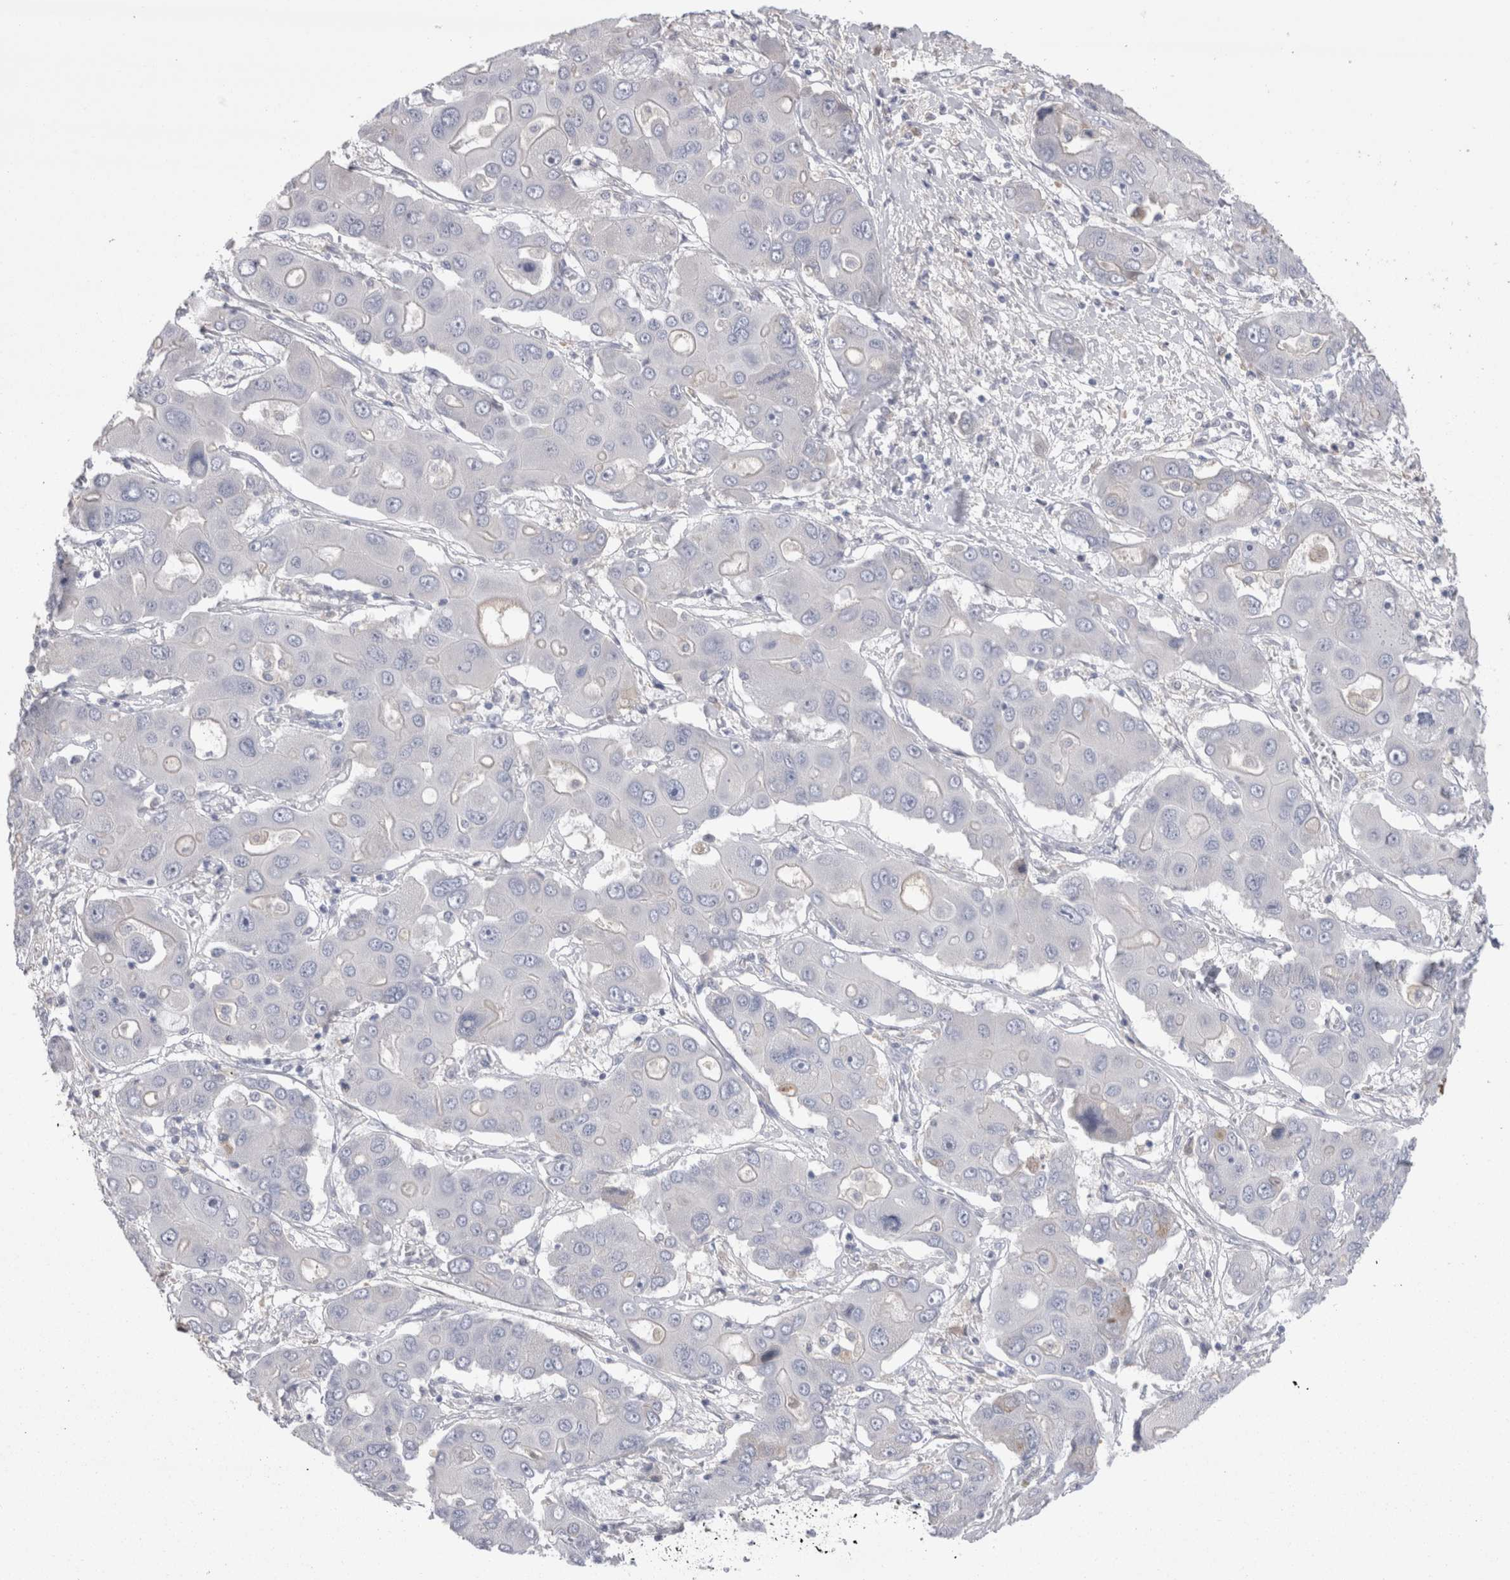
{"staining": {"intensity": "negative", "quantity": "none", "location": "none"}, "tissue": "liver cancer", "cell_type": "Tumor cells", "image_type": "cancer", "snomed": [{"axis": "morphology", "description": "Cholangiocarcinoma"}, {"axis": "topography", "description": "Liver"}], "caption": "There is no significant expression in tumor cells of liver cancer. The staining is performed using DAB (3,3'-diaminobenzidine) brown chromogen with nuclei counter-stained in using hematoxylin.", "gene": "REG1A", "patient": {"sex": "male", "age": 67}}